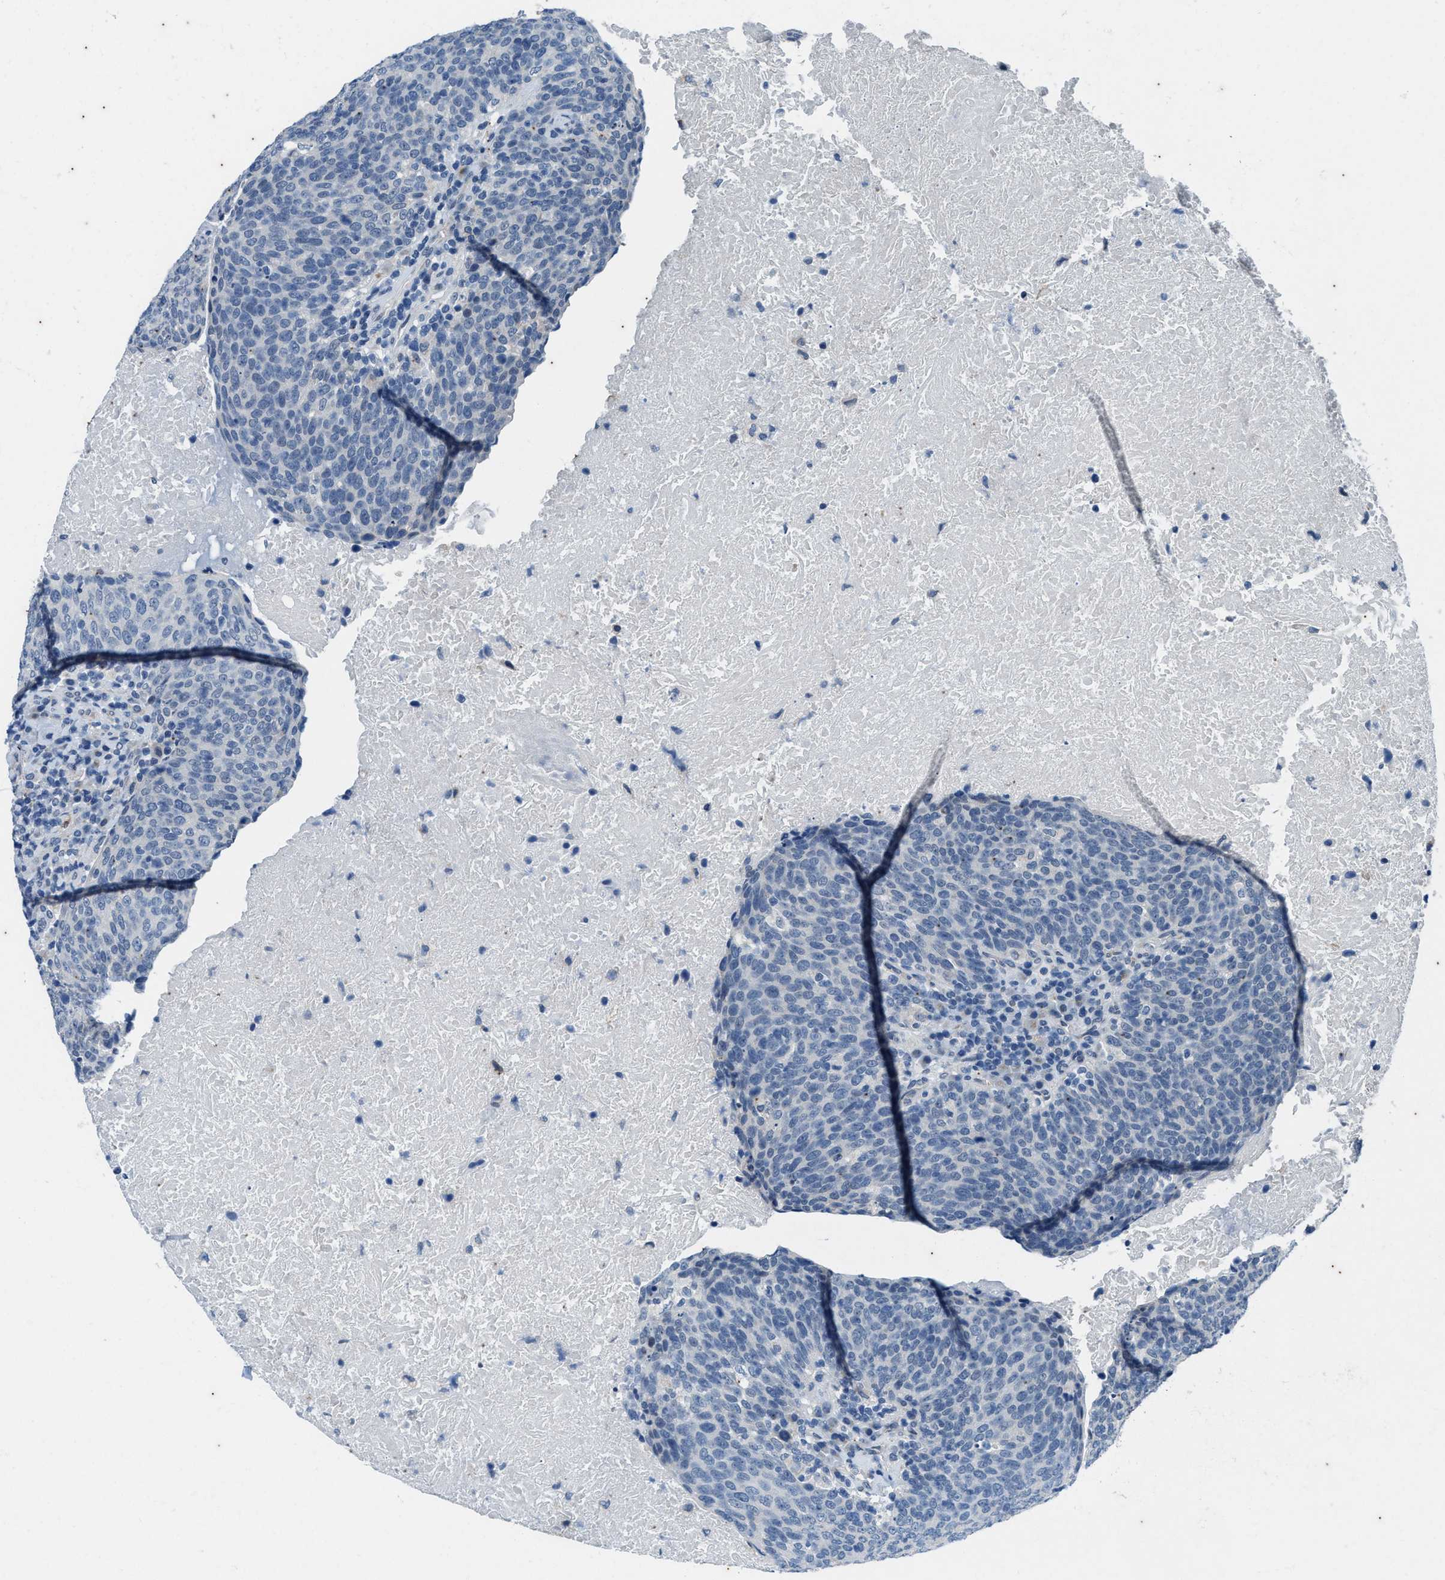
{"staining": {"intensity": "negative", "quantity": "none", "location": "none"}, "tissue": "head and neck cancer", "cell_type": "Tumor cells", "image_type": "cancer", "snomed": [{"axis": "morphology", "description": "Squamous cell carcinoma, NOS"}, {"axis": "morphology", "description": "Squamous cell carcinoma, metastatic, NOS"}, {"axis": "topography", "description": "Lymph node"}, {"axis": "topography", "description": "Head-Neck"}], "caption": "The immunohistochemistry histopathology image has no significant expression in tumor cells of metastatic squamous cell carcinoma (head and neck) tissue.", "gene": "KIF24", "patient": {"sex": "male", "age": 62}}